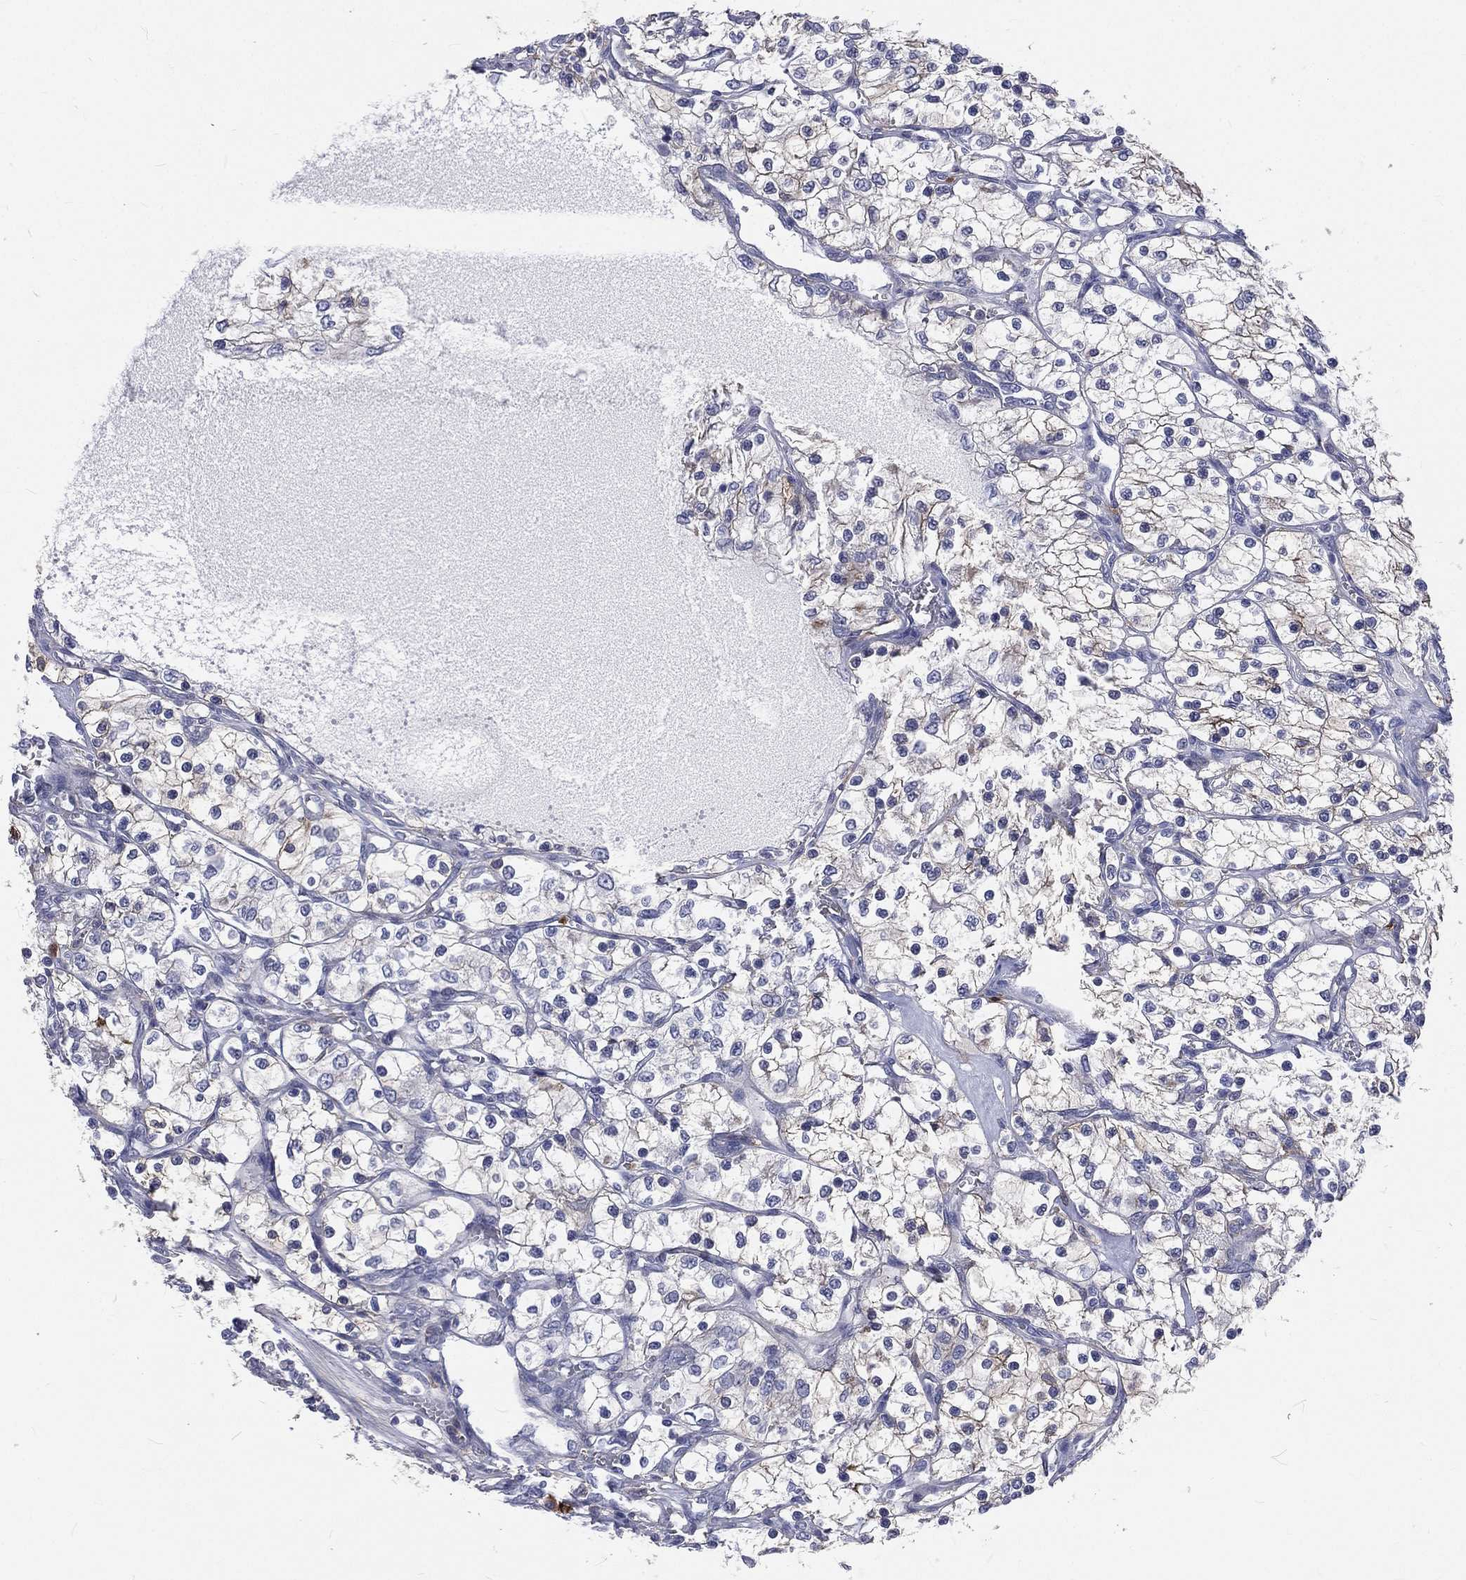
{"staining": {"intensity": "negative", "quantity": "none", "location": "none"}, "tissue": "renal cancer", "cell_type": "Tumor cells", "image_type": "cancer", "snomed": [{"axis": "morphology", "description": "Adenocarcinoma, NOS"}, {"axis": "topography", "description": "Kidney"}], "caption": "A high-resolution micrograph shows immunohistochemistry staining of renal adenocarcinoma, which reveals no significant staining in tumor cells.", "gene": "BASP1", "patient": {"sex": "female", "age": 69}}